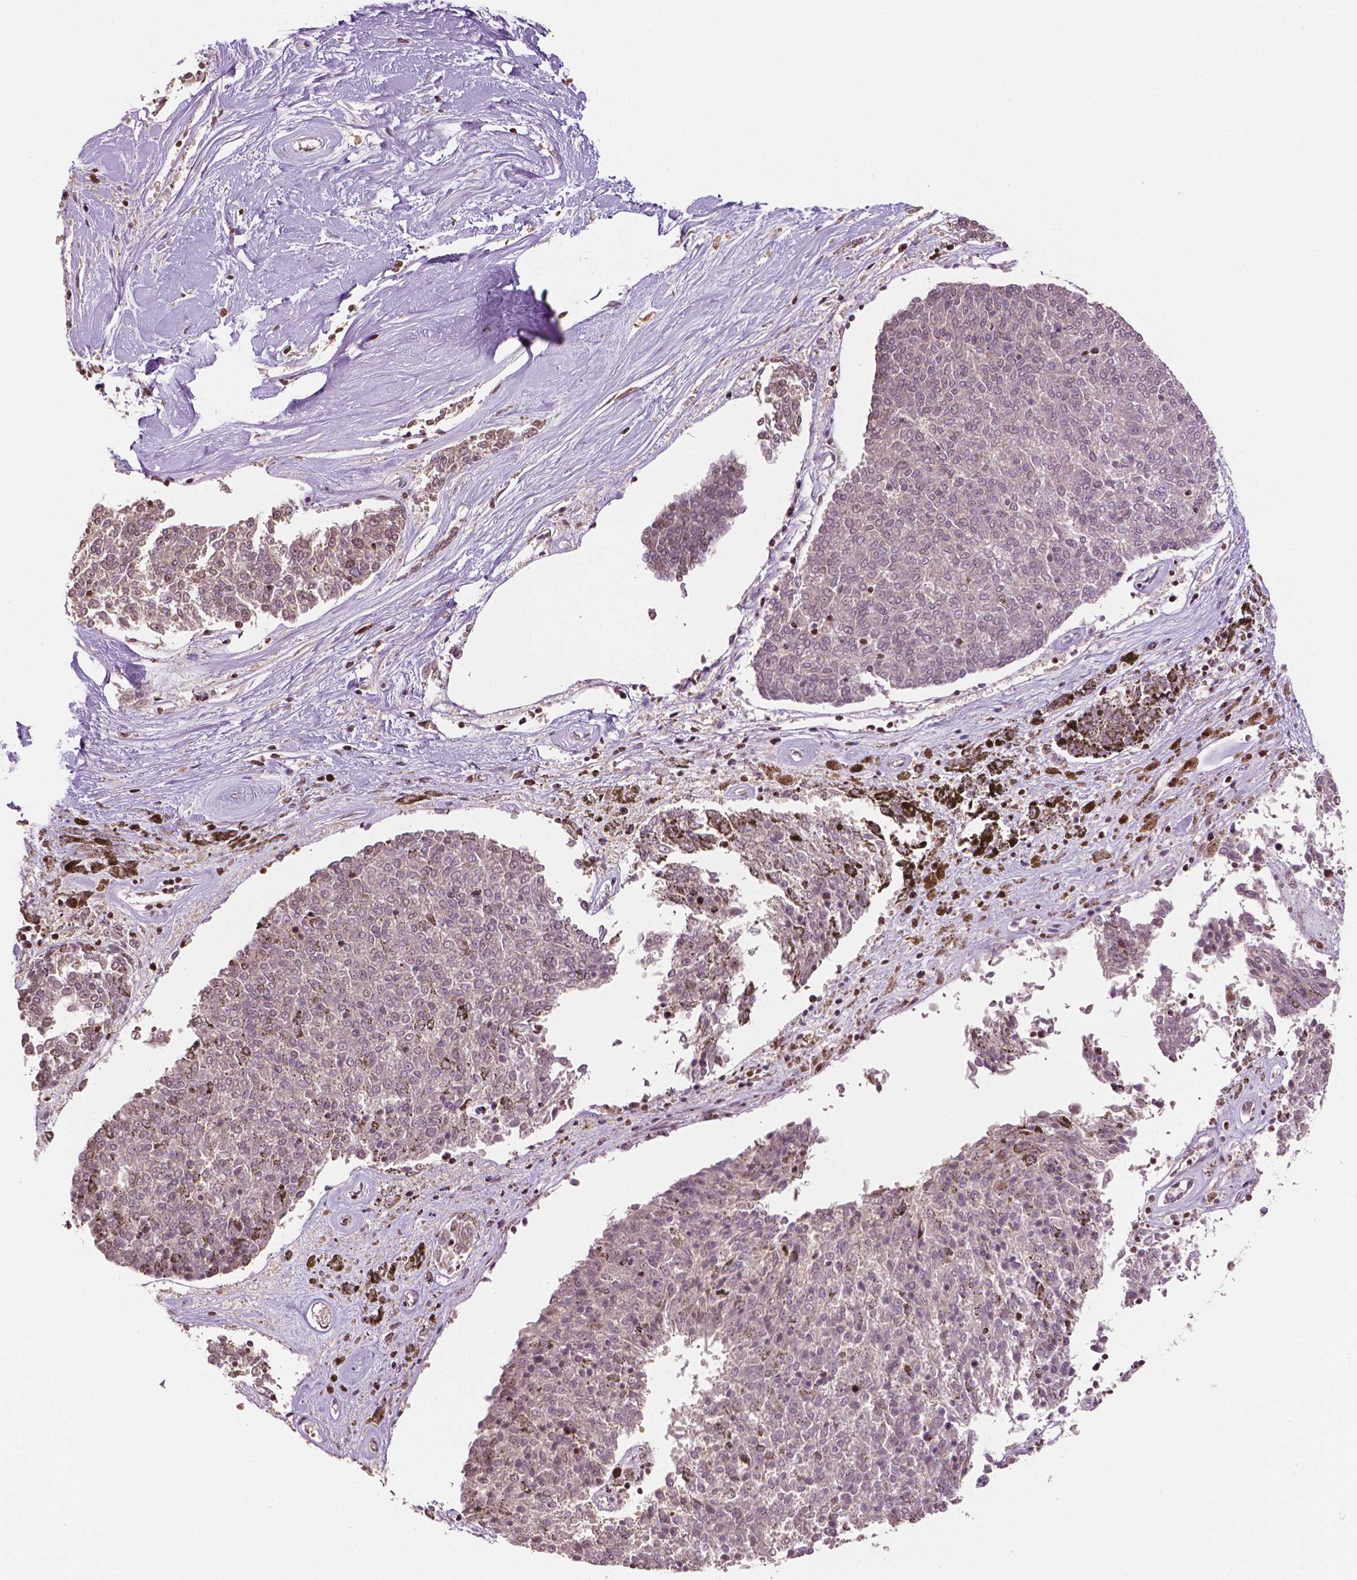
{"staining": {"intensity": "weak", "quantity": "25%-75%", "location": "nuclear"}, "tissue": "melanoma", "cell_type": "Tumor cells", "image_type": "cancer", "snomed": [{"axis": "morphology", "description": "Malignant melanoma, NOS"}, {"axis": "topography", "description": "Skin"}], "caption": "The immunohistochemical stain highlights weak nuclear staining in tumor cells of melanoma tissue.", "gene": "DEK", "patient": {"sex": "female", "age": 72}}